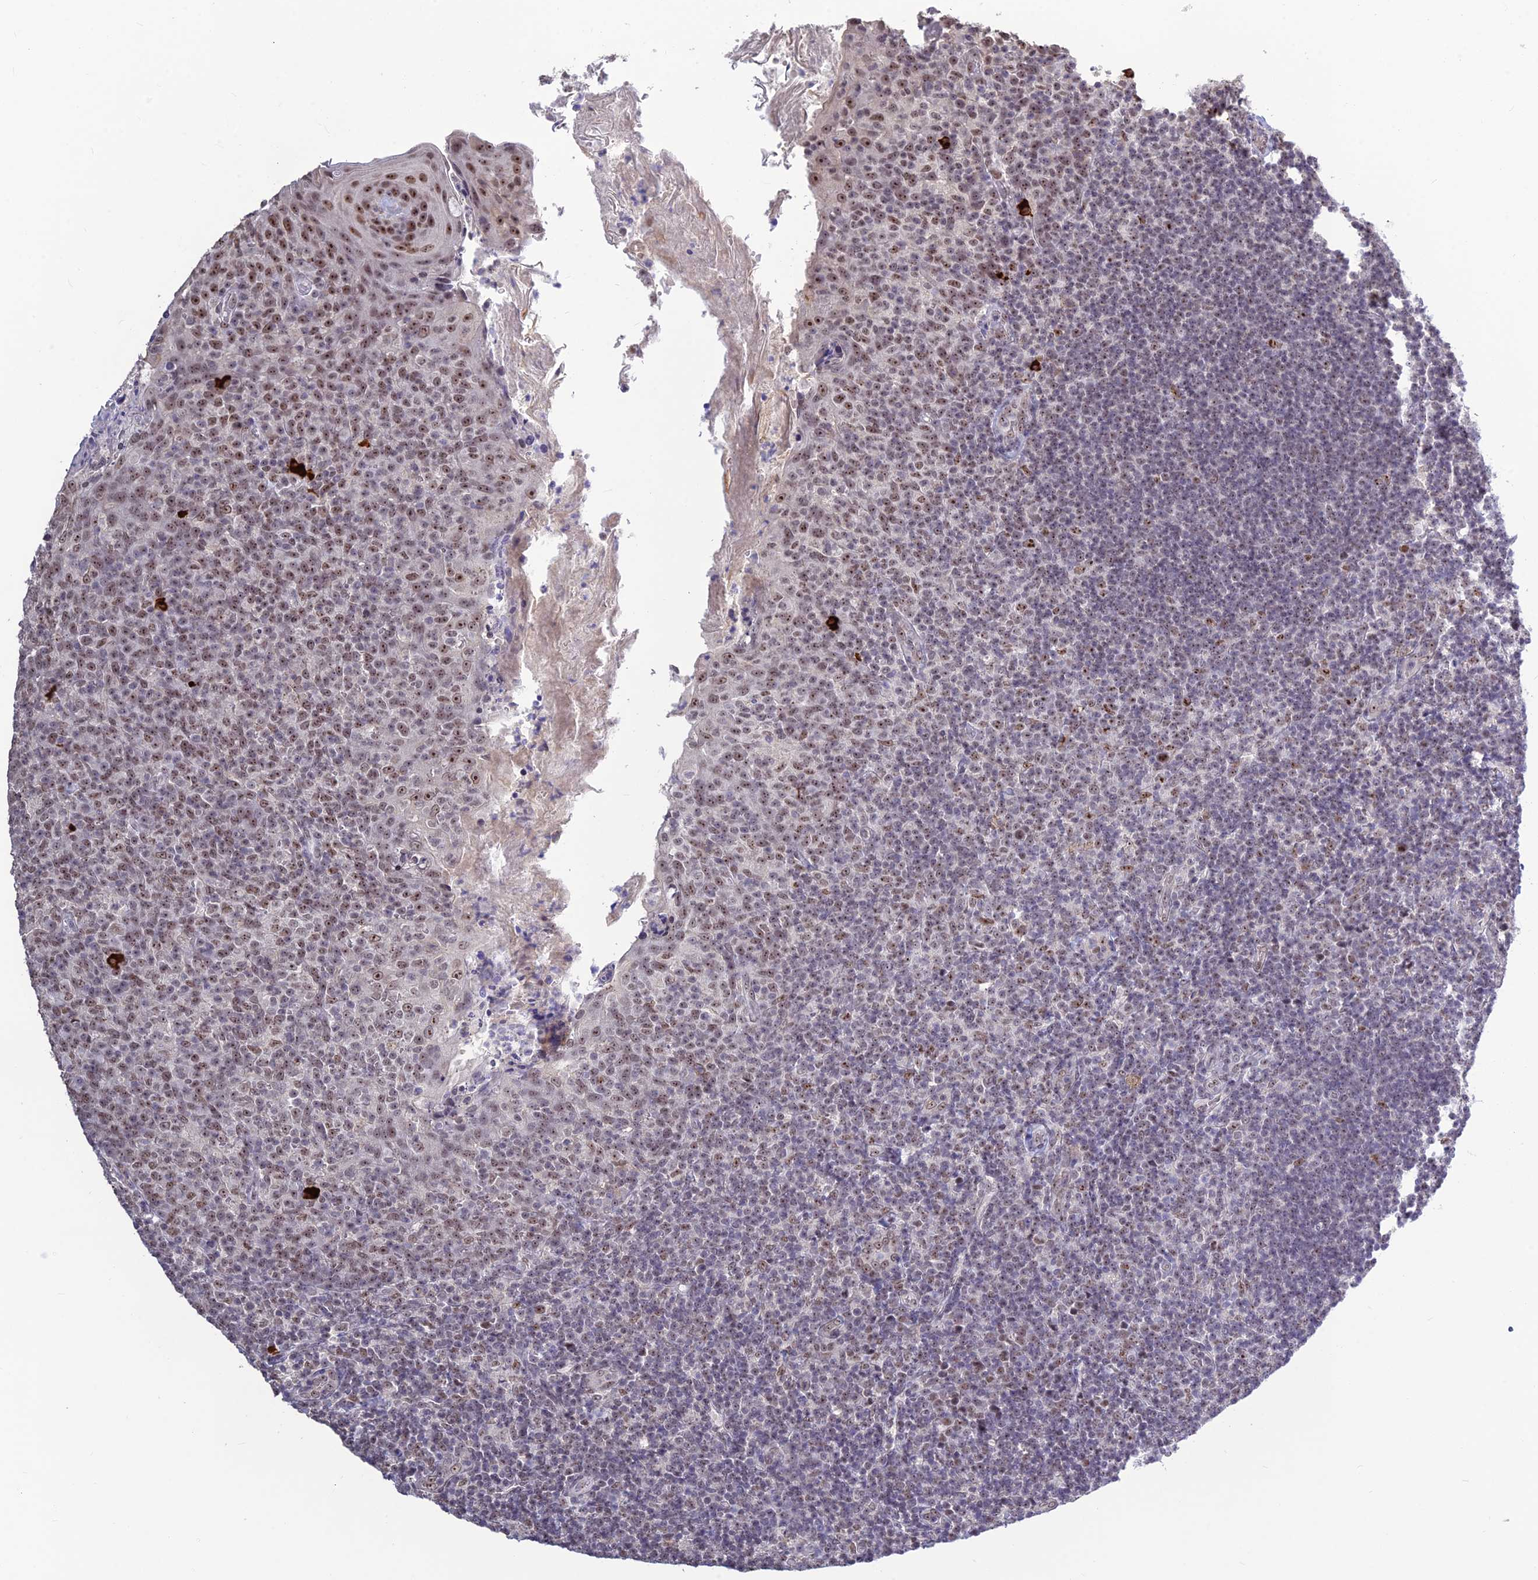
{"staining": {"intensity": "weak", "quantity": "<25%", "location": "nuclear"}, "tissue": "tonsil", "cell_type": "Germinal center cells", "image_type": "normal", "snomed": [{"axis": "morphology", "description": "Normal tissue, NOS"}, {"axis": "topography", "description": "Tonsil"}], "caption": "Photomicrograph shows no protein positivity in germinal center cells of normal tonsil.", "gene": "POLR1G", "patient": {"sex": "female", "age": 10}}